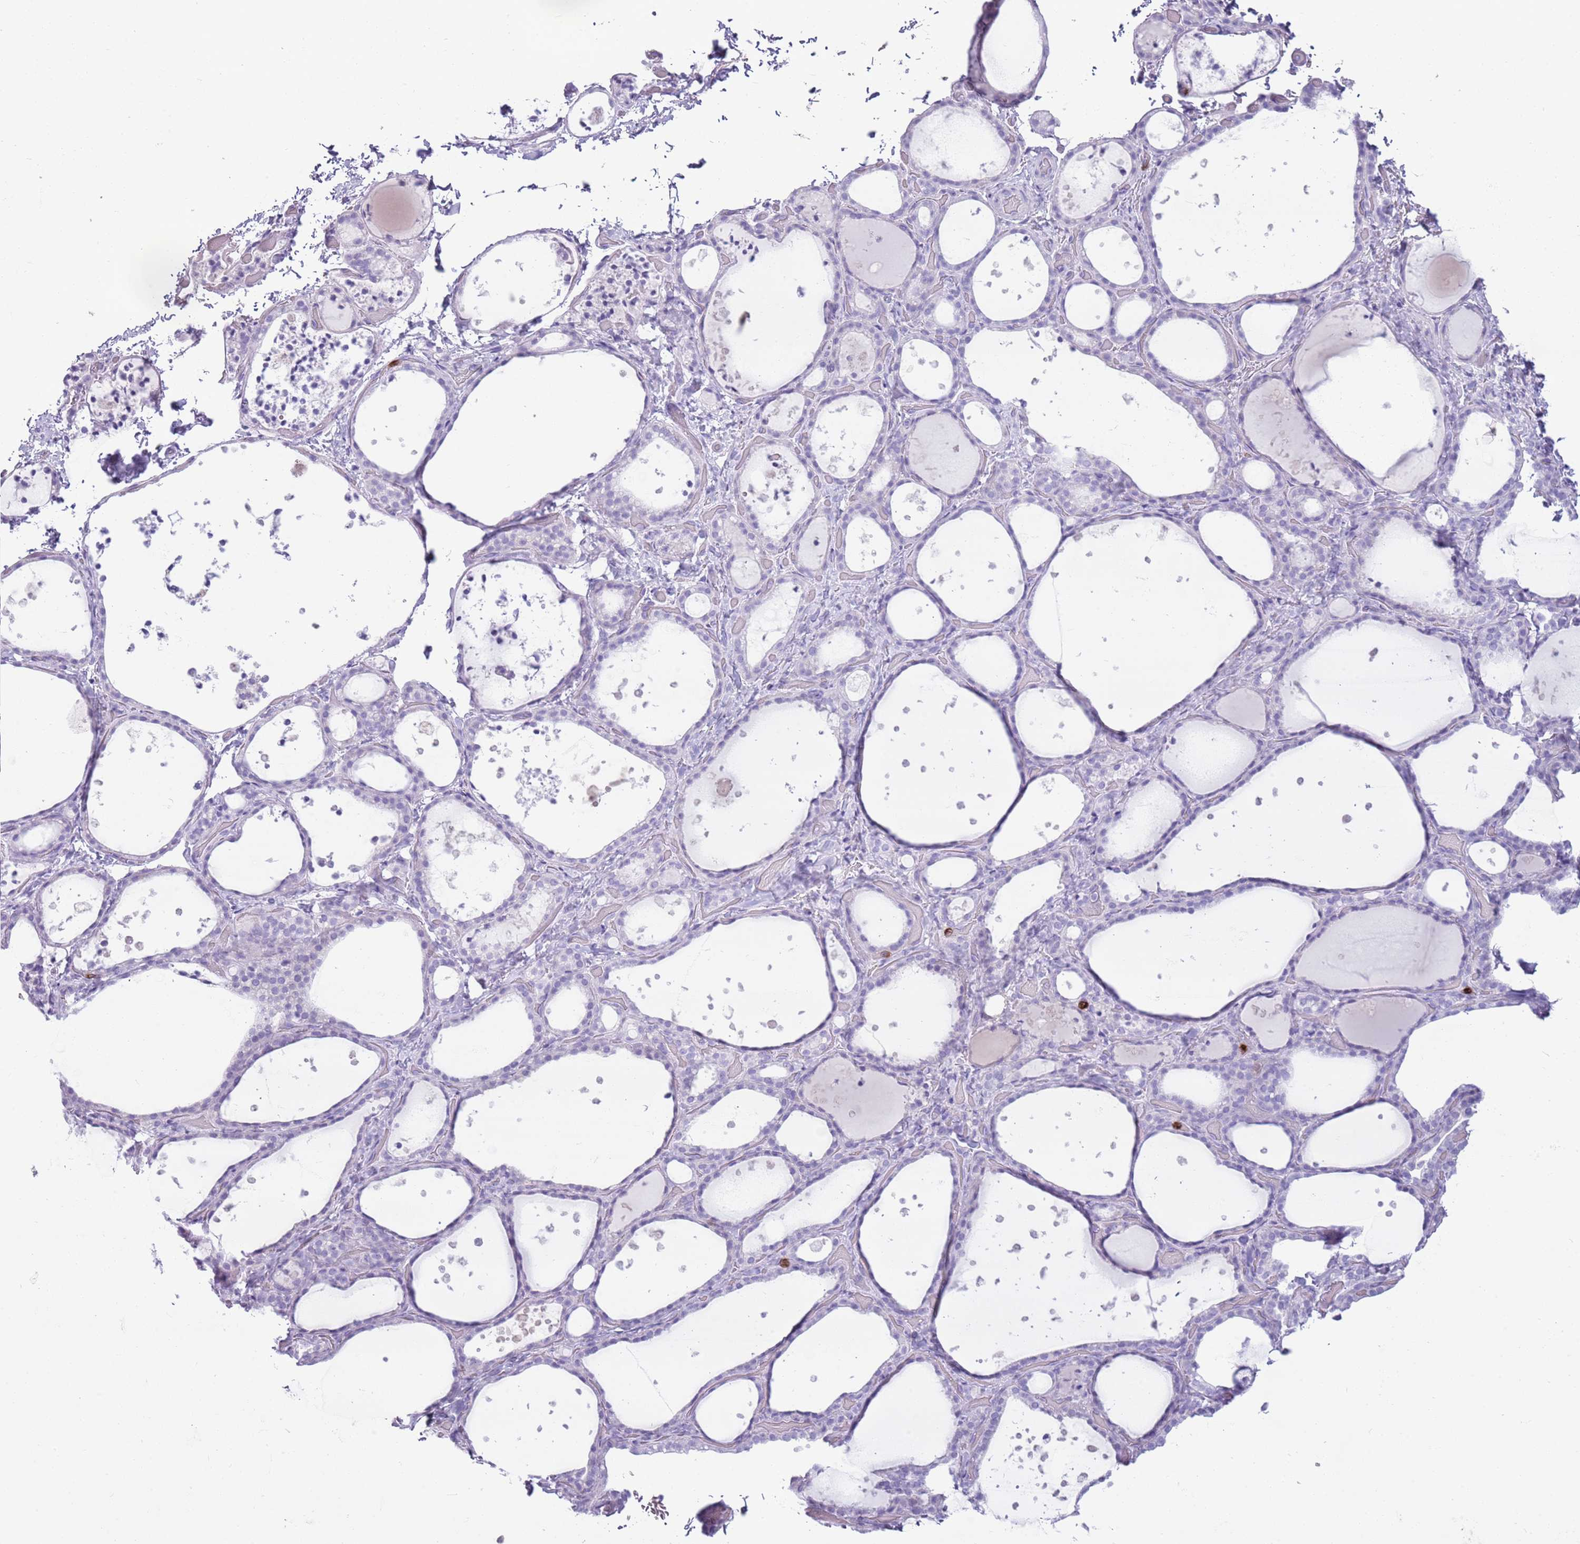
{"staining": {"intensity": "negative", "quantity": "none", "location": "none"}, "tissue": "thyroid gland", "cell_type": "Glandular cells", "image_type": "normal", "snomed": [{"axis": "morphology", "description": "Normal tissue, NOS"}, {"axis": "topography", "description": "Thyroid gland"}], "caption": "The immunohistochemistry (IHC) image has no significant staining in glandular cells of thyroid gland. The staining is performed using DAB brown chromogen with nuclei counter-stained in using hematoxylin.", "gene": "CD177", "patient": {"sex": "female", "age": 44}}